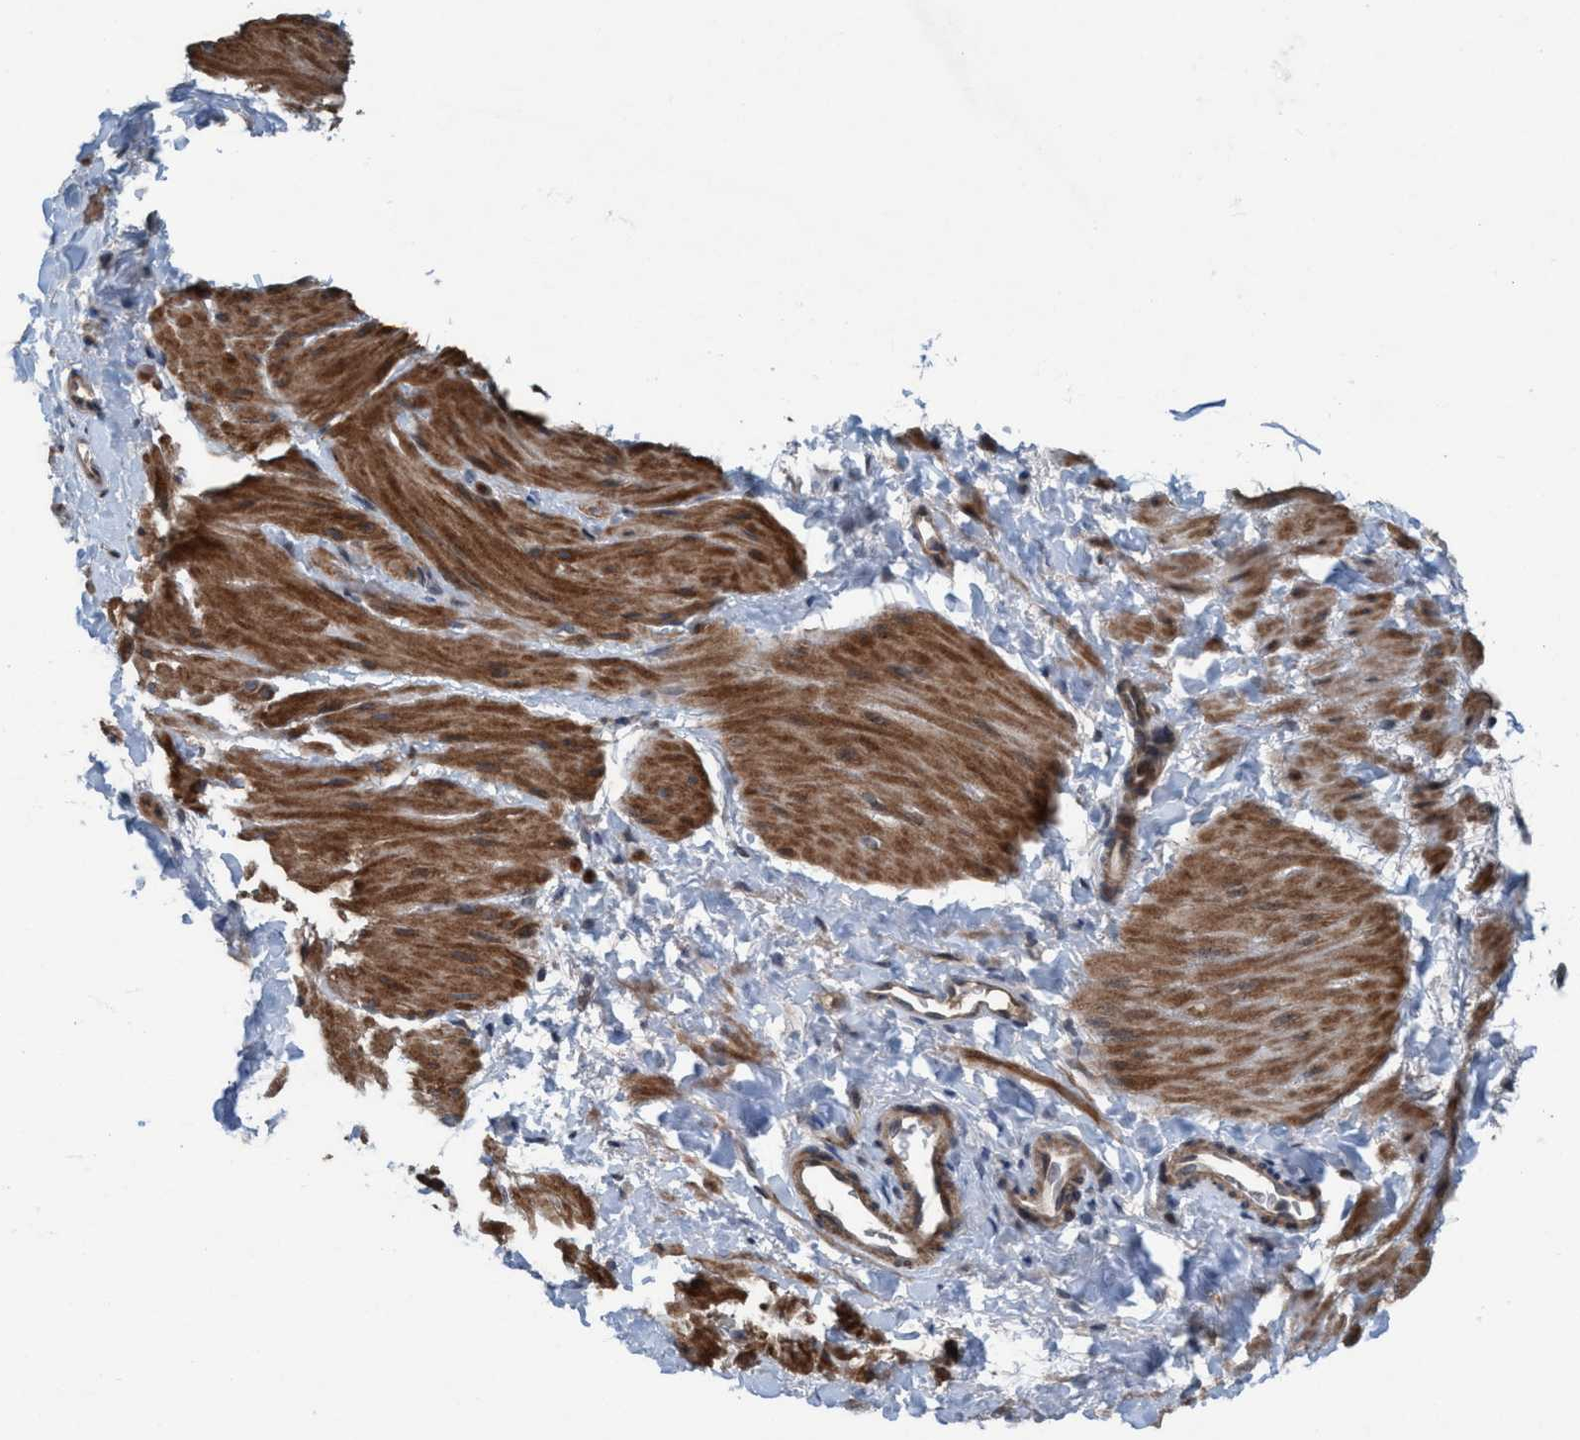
{"staining": {"intensity": "moderate", "quantity": ">75%", "location": "cytoplasmic/membranous"}, "tissue": "smooth muscle", "cell_type": "Smooth muscle cells", "image_type": "normal", "snomed": [{"axis": "morphology", "description": "Normal tissue, NOS"}, {"axis": "topography", "description": "Smooth muscle"}], "caption": "The photomicrograph demonstrates staining of normal smooth muscle, revealing moderate cytoplasmic/membranous protein positivity (brown color) within smooth muscle cells.", "gene": "NISCH", "patient": {"sex": "male", "age": 16}}